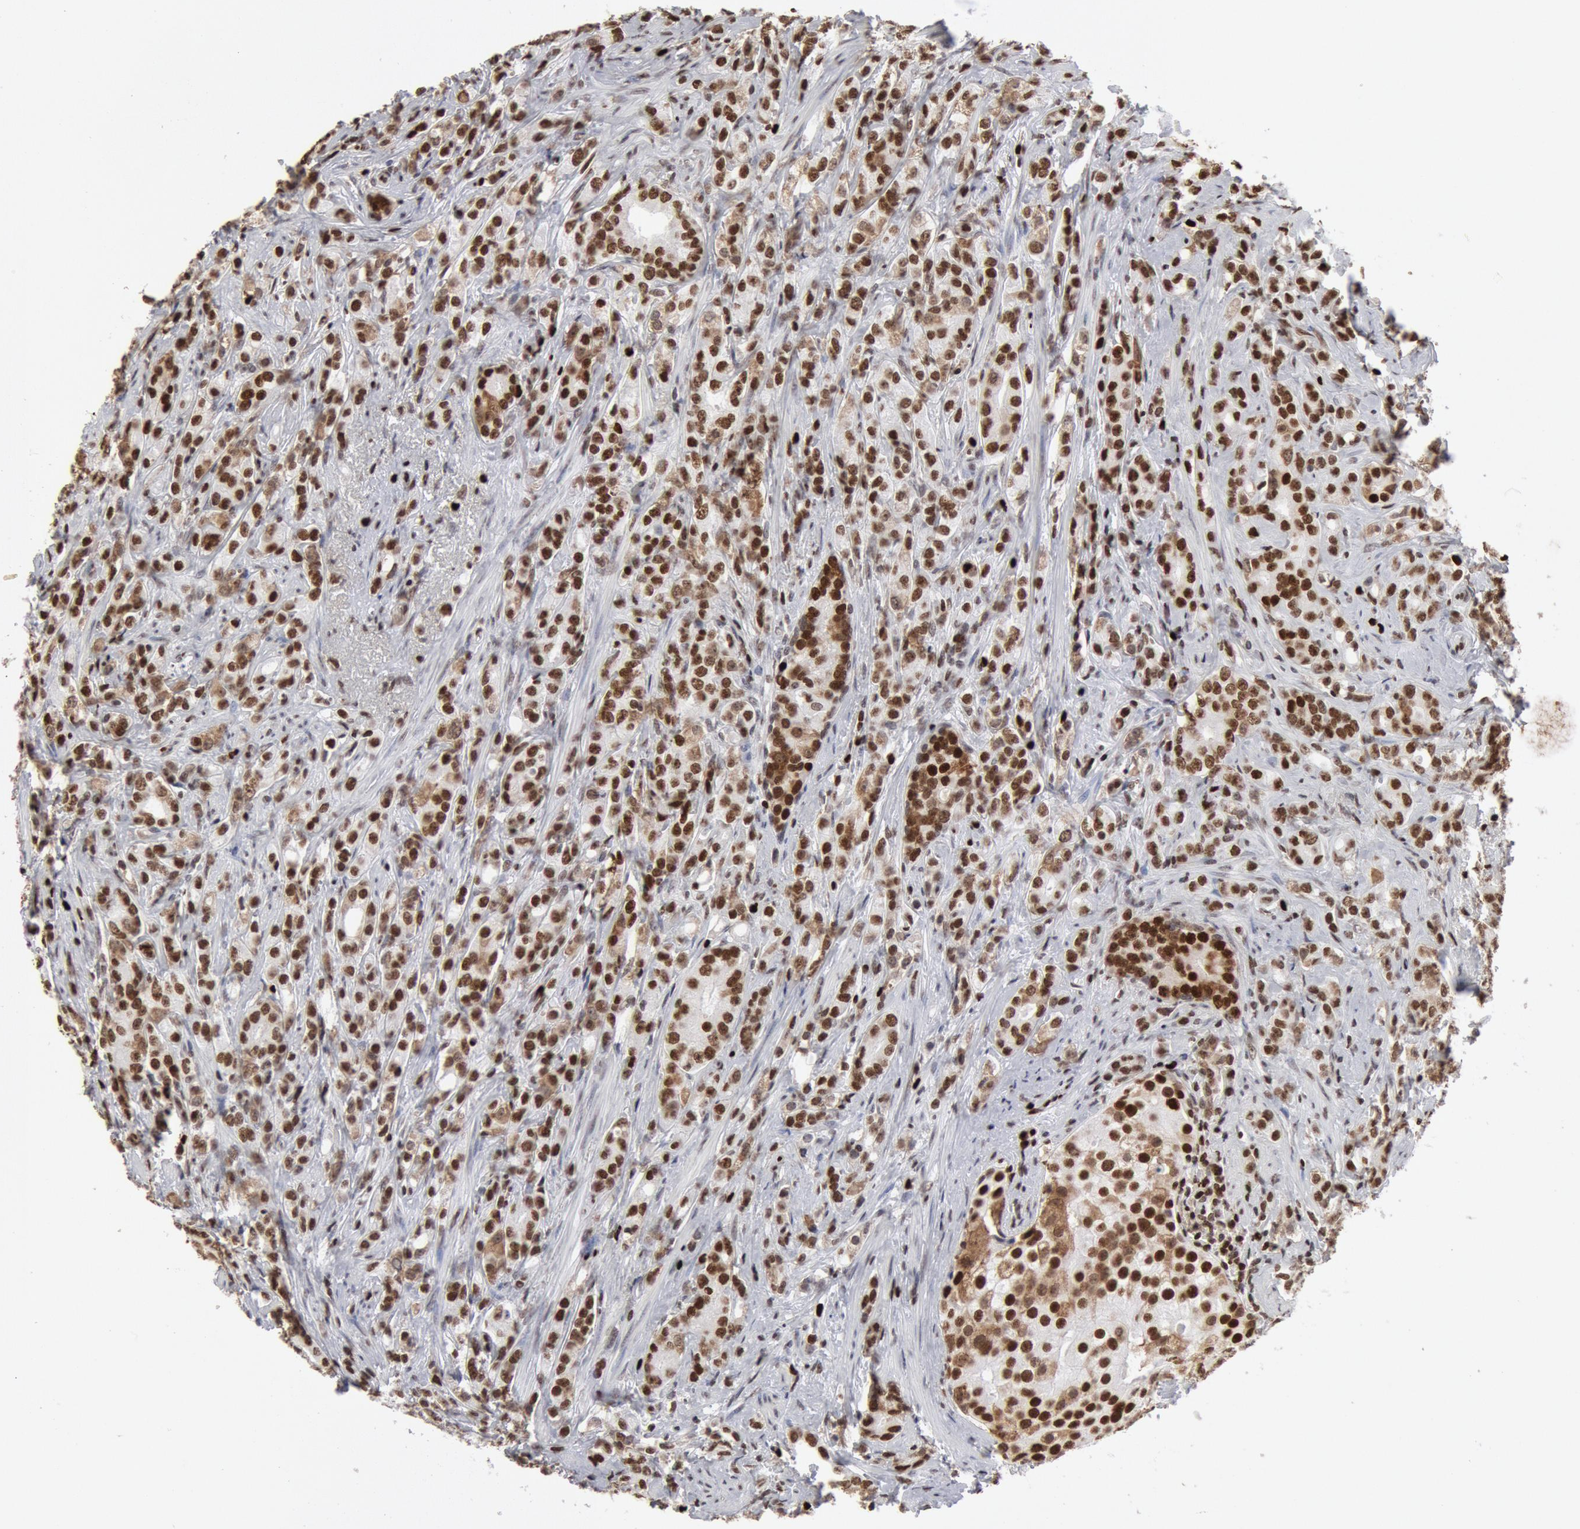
{"staining": {"intensity": "moderate", "quantity": ">75%", "location": "nuclear"}, "tissue": "prostate cancer", "cell_type": "Tumor cells", "image_type": "cancer", "snomed": [{"axis": "morphology", "description": "Adenocarcinoma, Medium grade"}, {"axis": "topography", "description": "Prostate"}], "caption": "IHC (DAB (3,3'-diaminobenzidine)) staining of prostate cancer reveals moderate nuclear protein expression in approximately >75% of tumor cells.", "gene": "SUB1", "patient": {"sex": "male", "age": 59}}